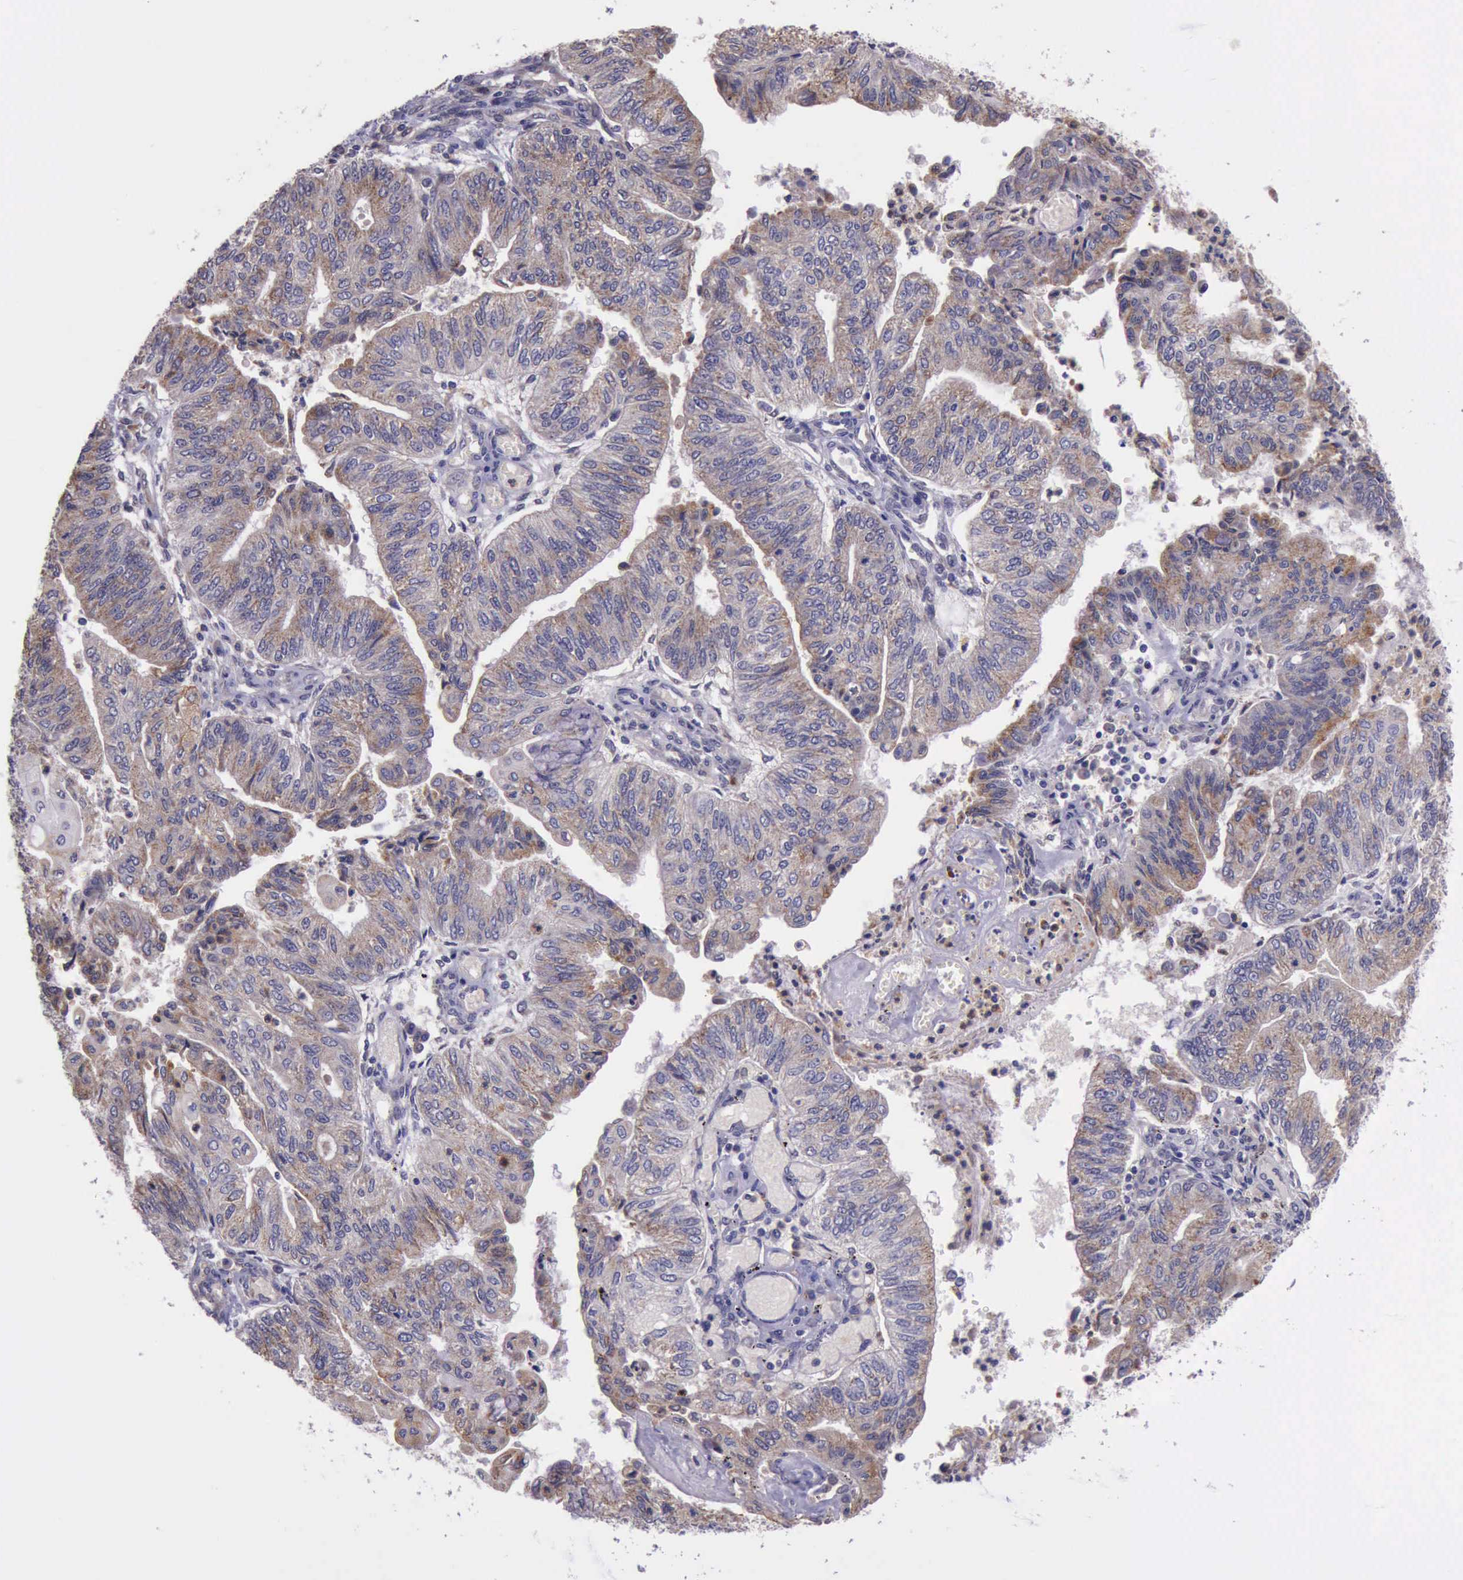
{"staining": {"intensity": "weak", "quantity": ">75%", "location": "cytoplasmic/membranous"}, "tissue": "endometrial cancer", "cell_type": "Tumor cells", "image_type": "cancer", "snomed": [{"axis": "morphology", "description": "Adenocarcinoma, NOS"}, {"axis": "topography", "description": "Endometrium"}], "caption": "This photomicrograph reveals endometrial adenocarcinoma stained with immunohistochemistry to label a protein in brown. The cytoplasmic/membranous of tumor cells show weak positivity for the protein. Nuclei are counter-stained blue.", "gene": "PLEK2", "patient": {"sex": "female", "age": 59}}